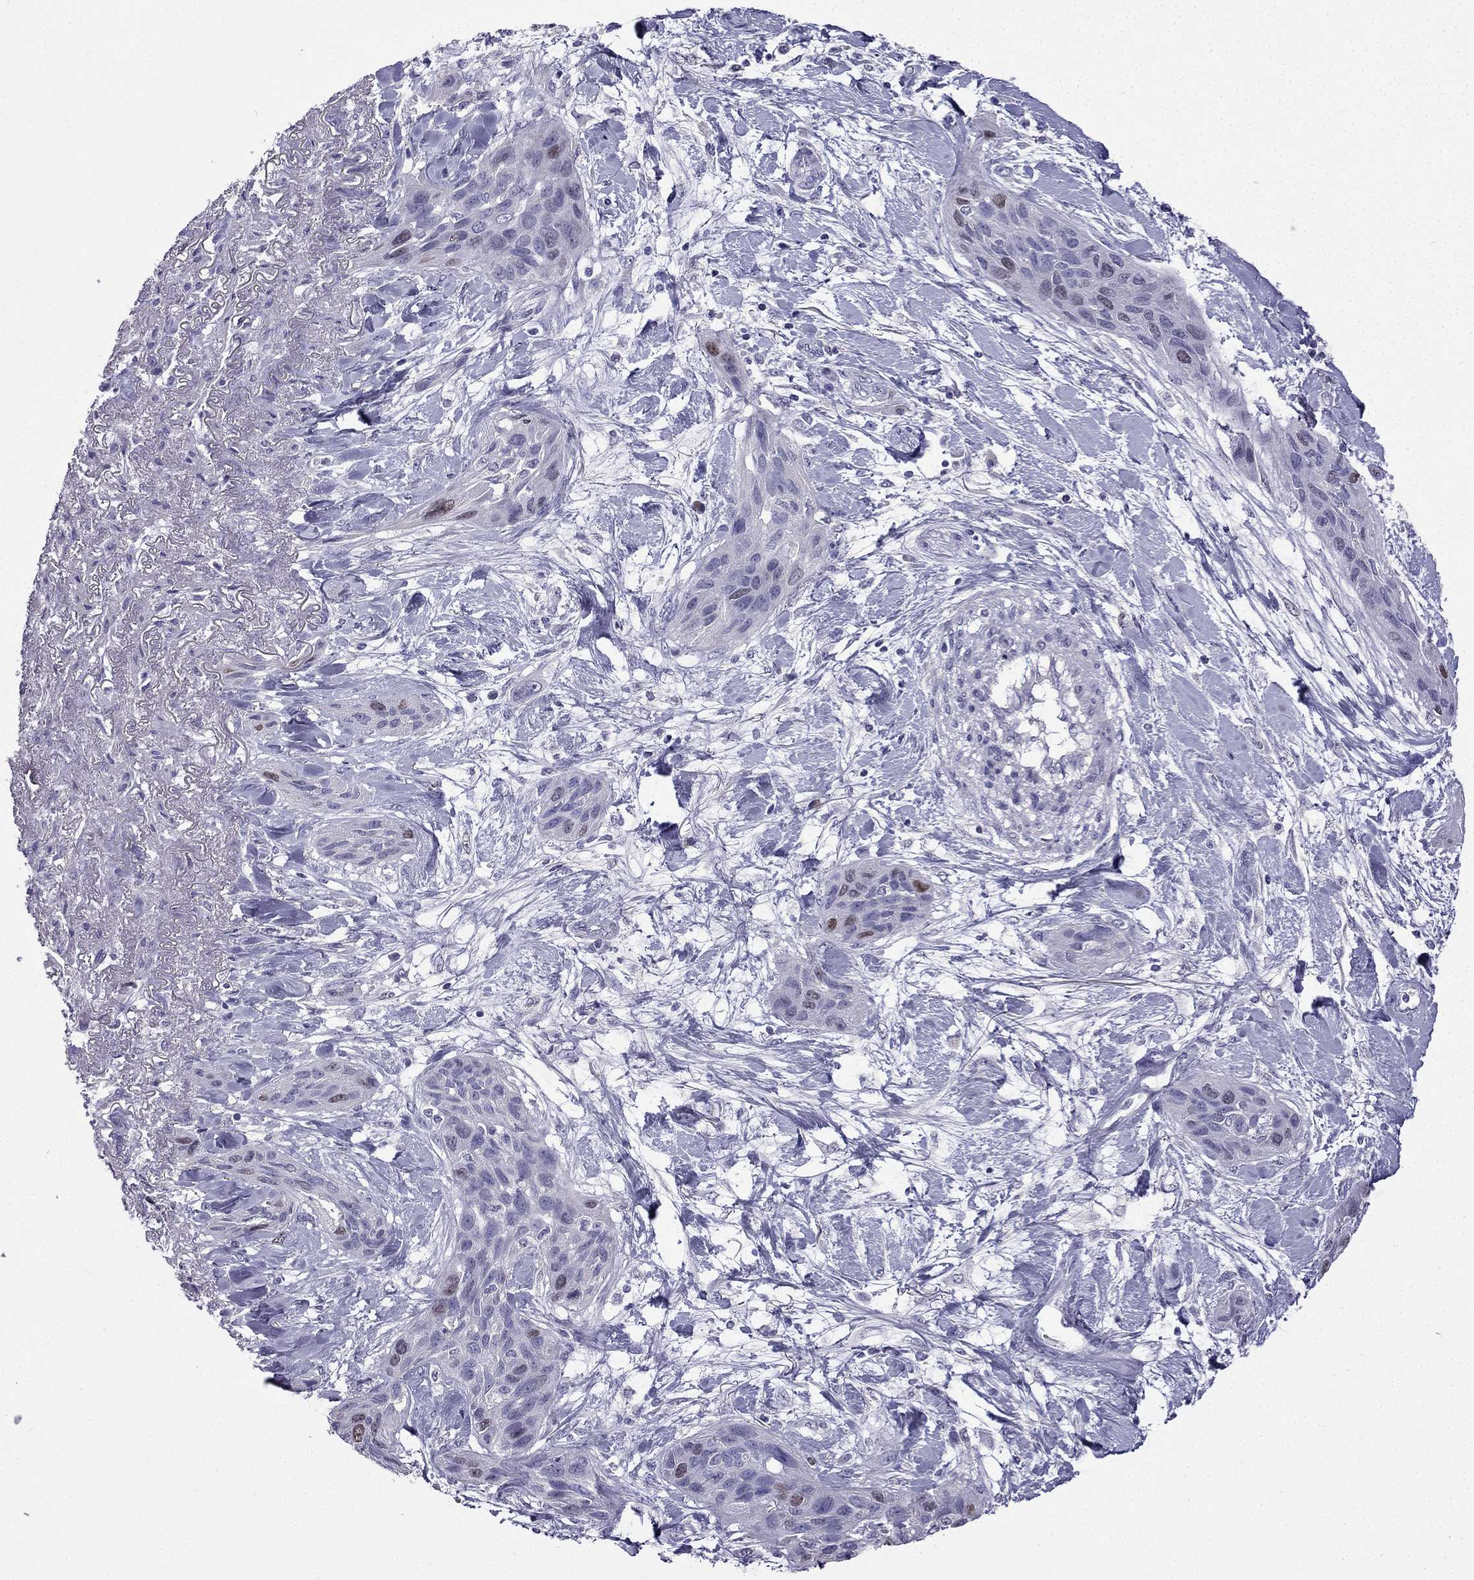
{"staining": {"intensity": "weak", "quantity": "<25%", "location": "nuclear"}, "tissue": "lung cancer", "cell_type": "Tumor cells", "image_type": "cancer", "snomed": [{"axis": "morphology", "description": "Squamous cell carcinoma, NOS"}, {"axis": "topography", "description": "Lung"}], "caption": "Immunohistochemical staining of lung cancer (squamous cell carcinoma) displays no significant positivity in tumor cells.", "gene": "UHRF1", "patient": {"sex": "female", "age": 70}}